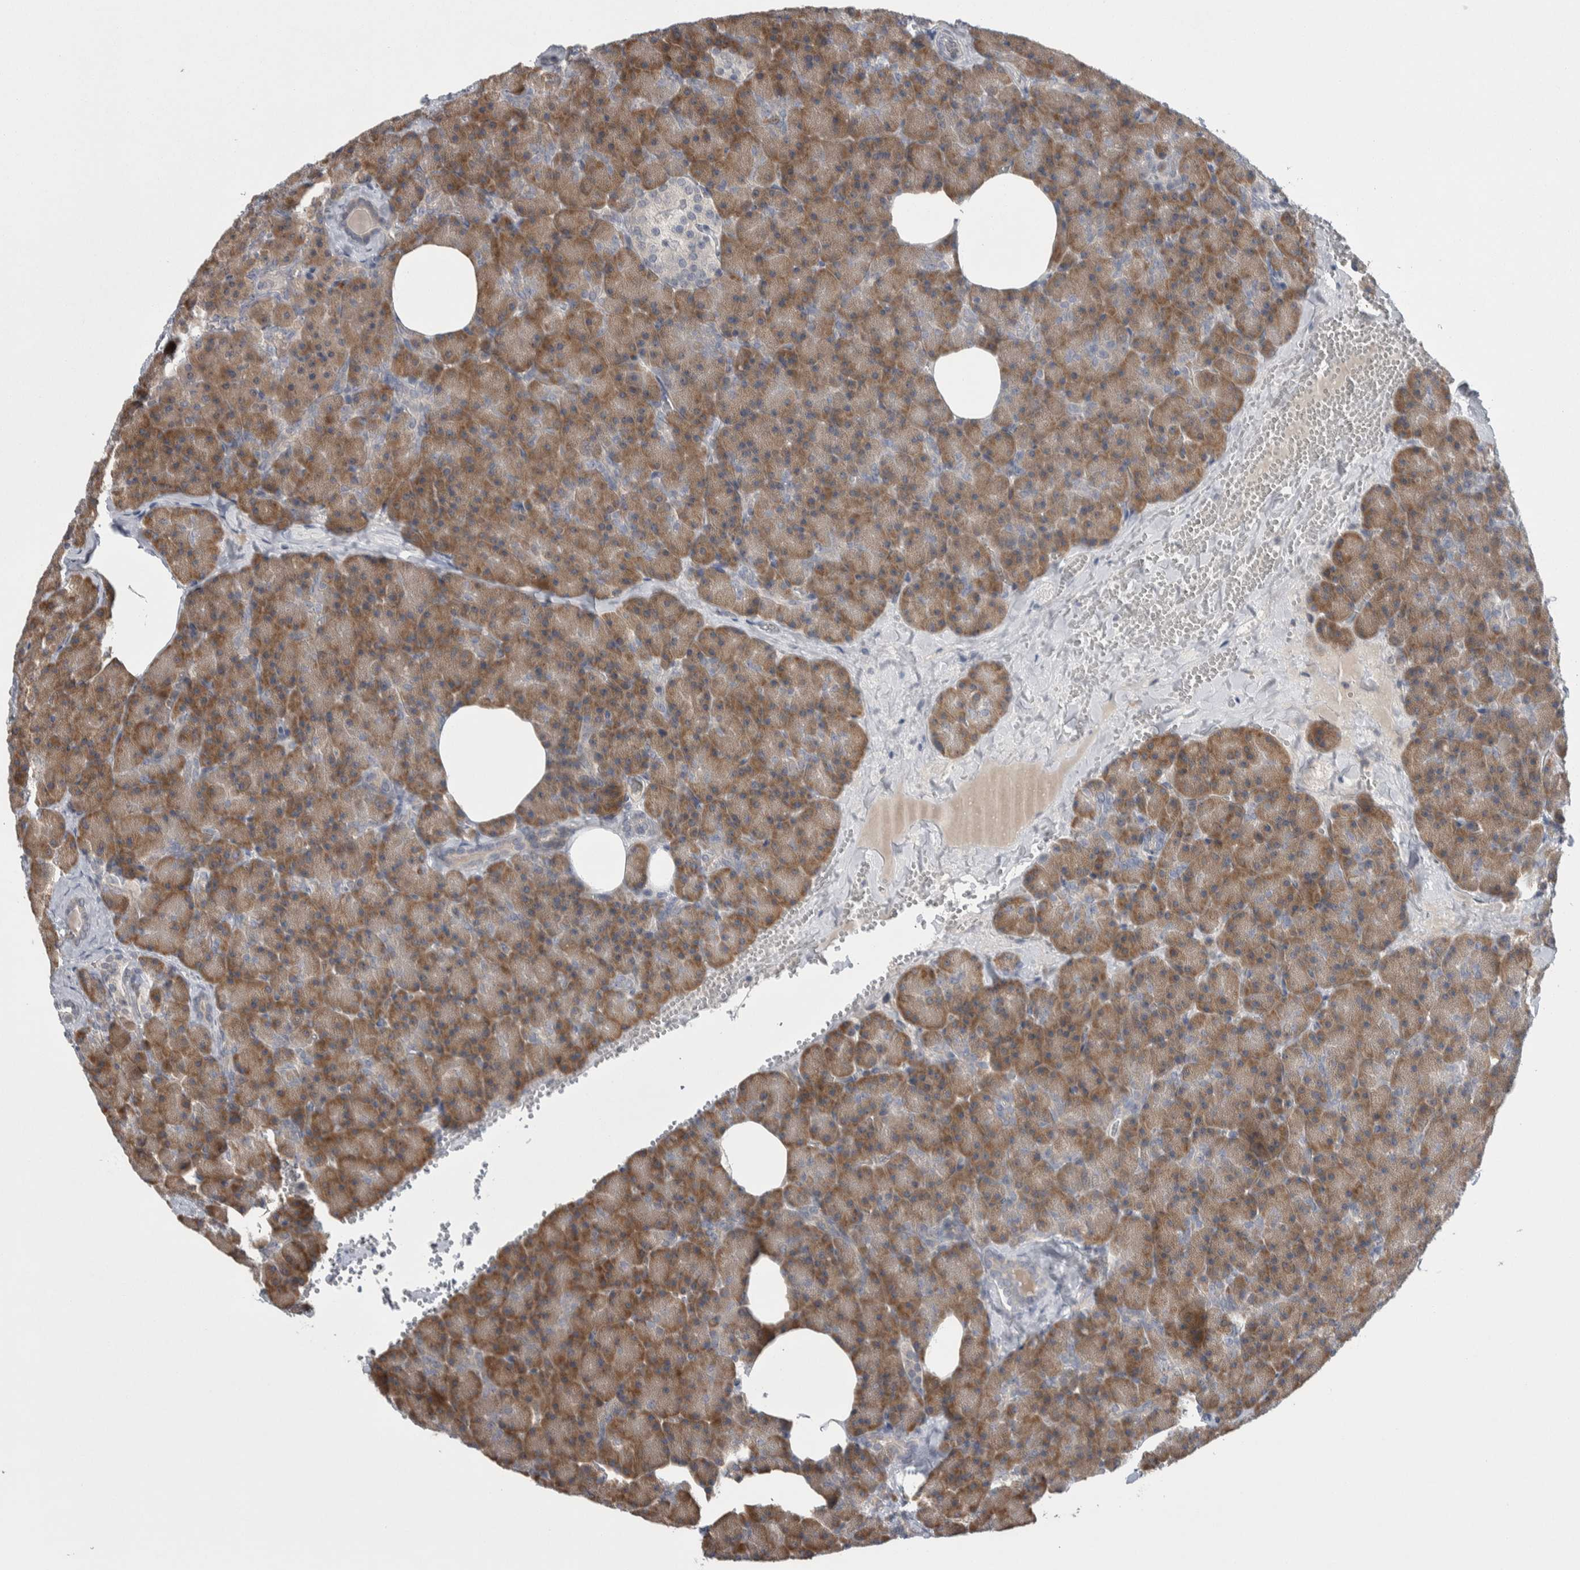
{"staining": {"intensity": "moderate", "quantity": ">75%", "location": "cytoplasmic/membranous"}, "tissue": "pancreas", "cell_type": "Exocrine glandular cells", "image_type": "normal", "snomed": [{"axis": "morphology", "description": "Normal tissue, NOS"}, {"axis": "morphology", "description": "Carcinoid, malignant, NOS"}, {"axis": "topography", "description": "Pancreas"}], "caption": "Brown immunohistochemical staining in normal pancreas displays moderate cytoplasmic/membranous positivity in about >75% of exocrine glandular cells. (DAB IHC, brown staining for protein, blue staining for nuclei).", "gene": "CUL2", "patient": {"sex": "female", "age": 35}}